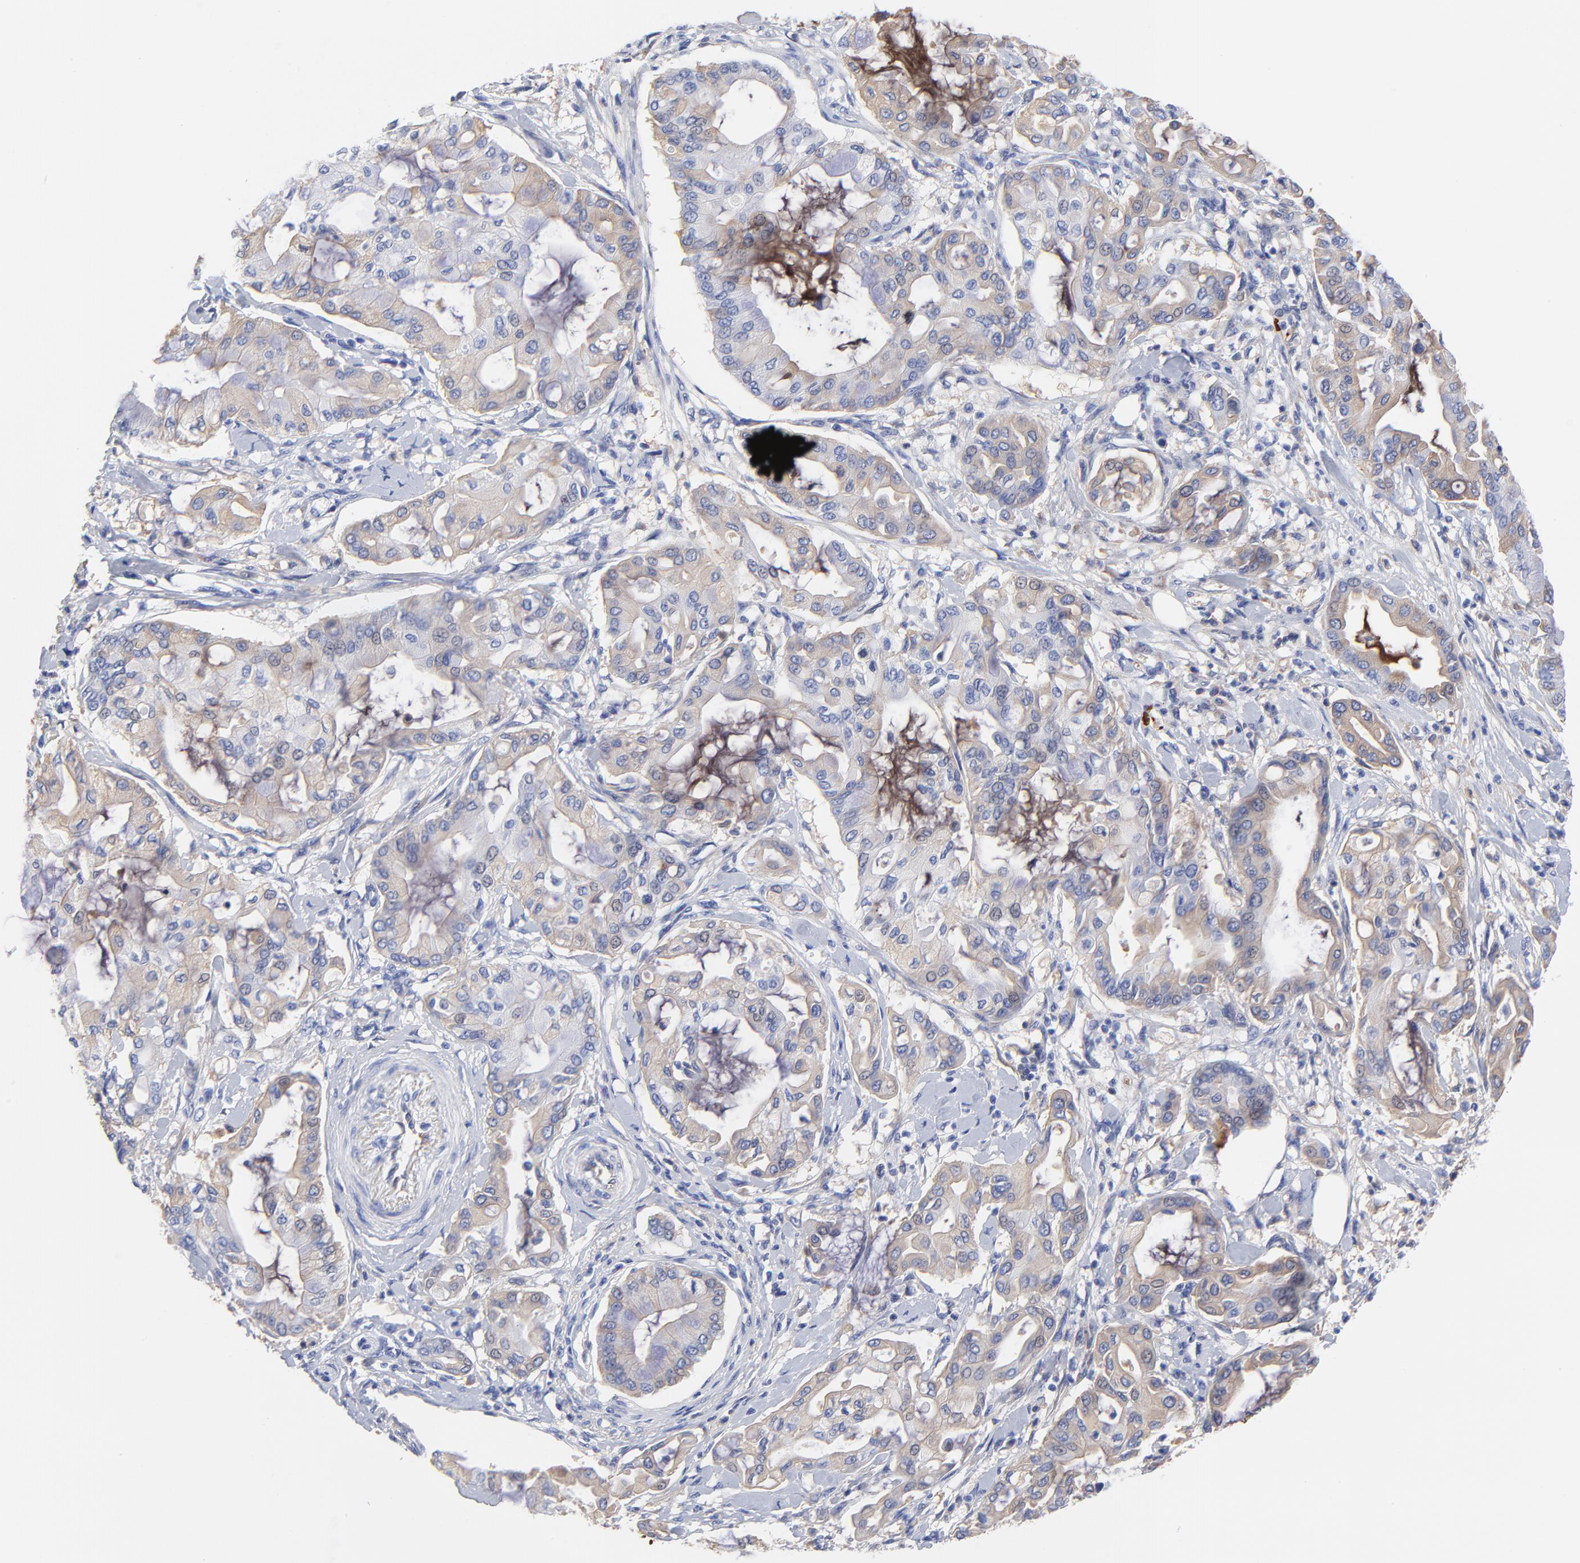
{"staining": {"intensity": "weak", "quantity": "25%-75%", "location": "cytoplasmic/membranous"}, "tissue": "pancreatic cancer", "cell_type": "Tumor cells", "image_type": "cancer", "snomed": [{"axis": "morphology", "description": "Adenocarcinoma, NOS"}, {"axis": "morphology", "description": "Adenocarcinoma, metastatic, NOS"}, {"axis": "topography", "description": "Lymph node"}, {"axis": "topography", "description": "Pancreas"}, {"axis": "topography", "description": "Duodenum"}], "caption": "Immunohistochemistry (IHC) histopathology image of pancreatic adenocarcinoma stained for a protein (brown), which demonstrates low levels of weak cytoplasmic/membranous expression in approximately 25%-75% of tumor cells.", "gene": "IGLV3-10", "patient": {"sex": "female", "age": 64}}